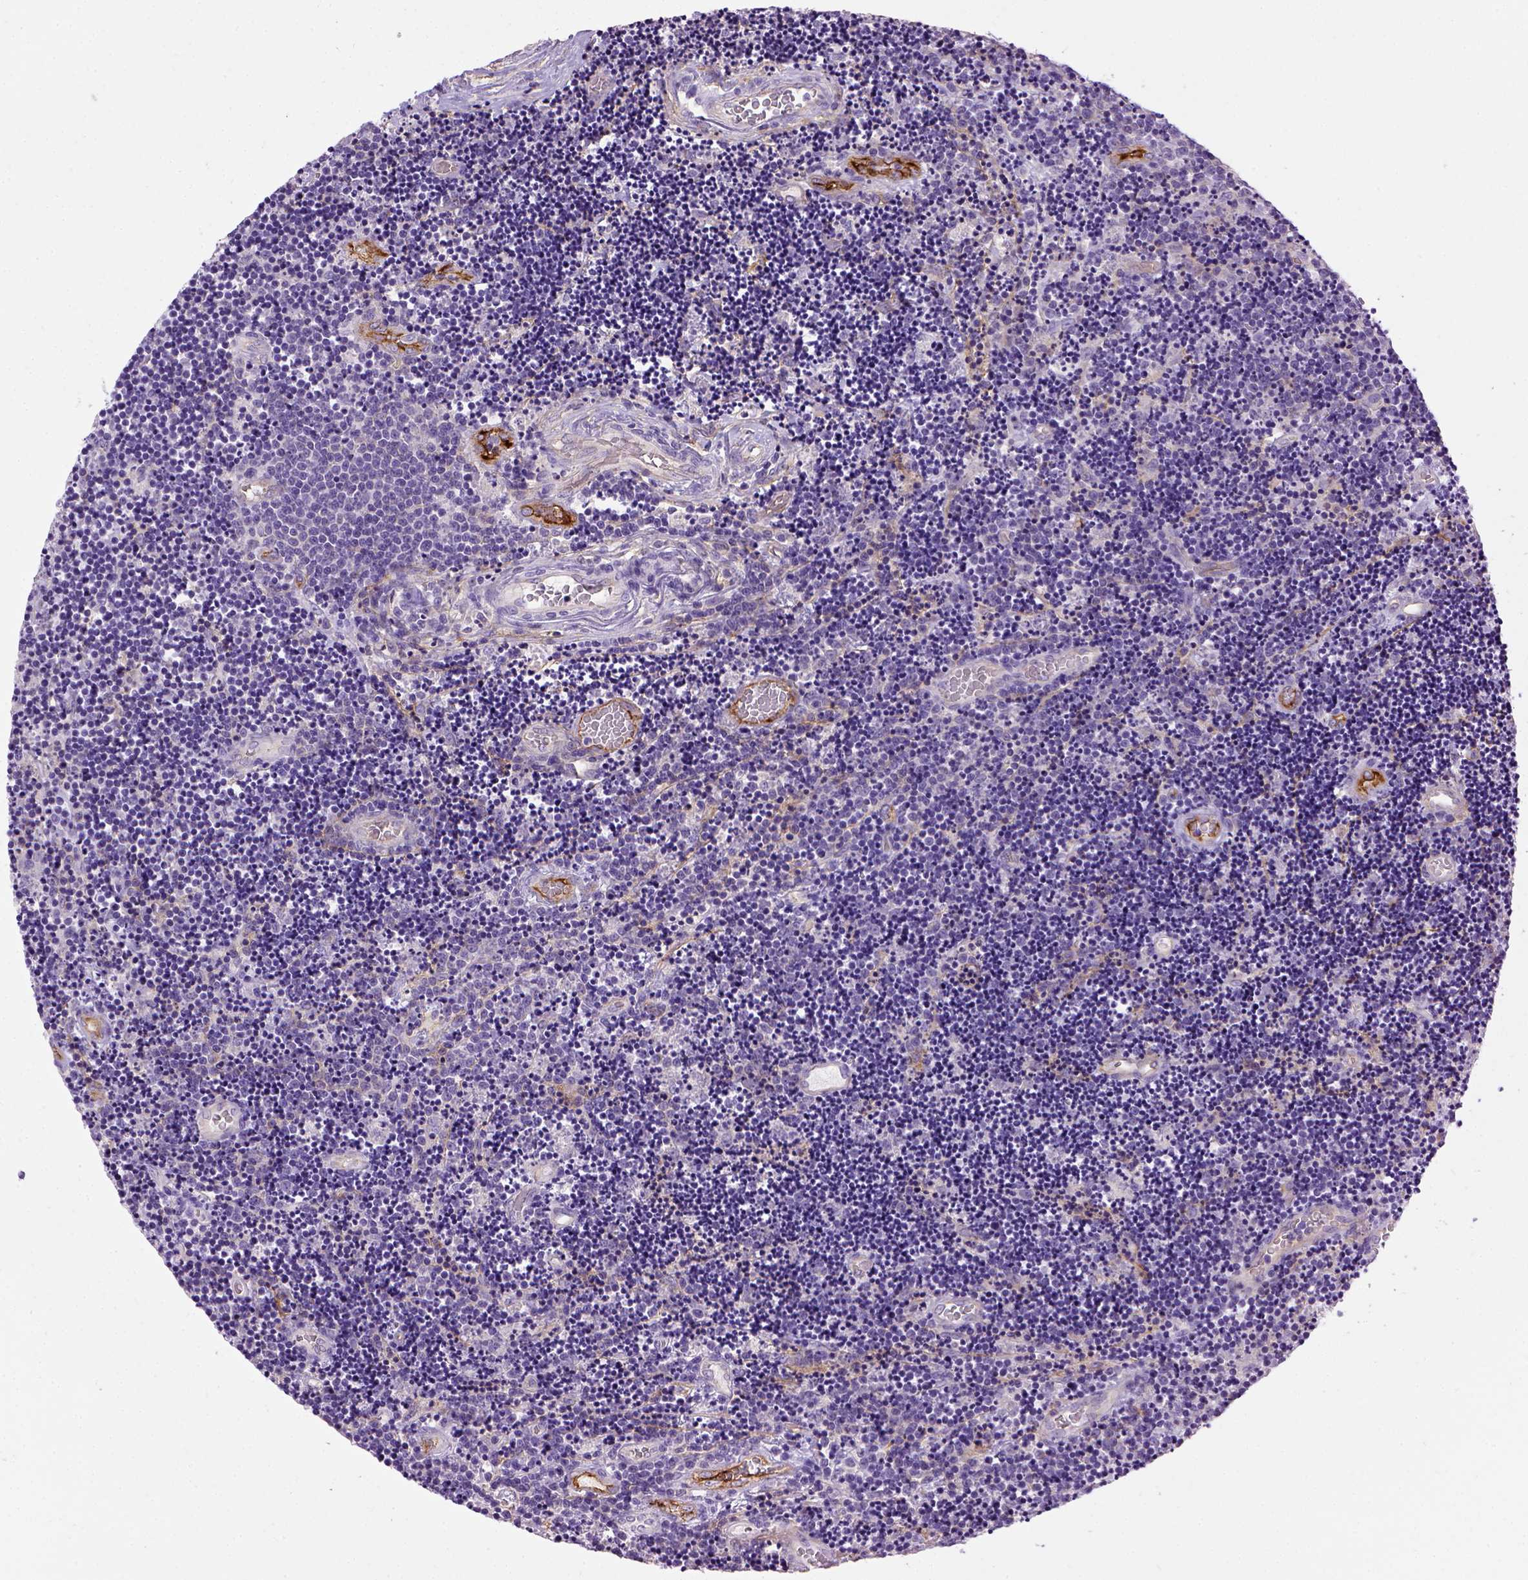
{"staining": {"intensity": "negative", "quantity": "none", "location": "none"}, "tissue": "lymphoma", "cell_type": "Tumor cells", "image_type": "cancer", "snomed": [{"axis": "morphology", "description": "Malignant lymphoma, non-Hodgkin's type, Low grade"}, {"axis": "topography", "description": "Brain"}], "caption": "Lymphoma stained for a protein using immunohistochemistry (IHC) reveals no staining tumor cells.", "gene": "ENG", "patient": {"sex": "female", "age": 66}}